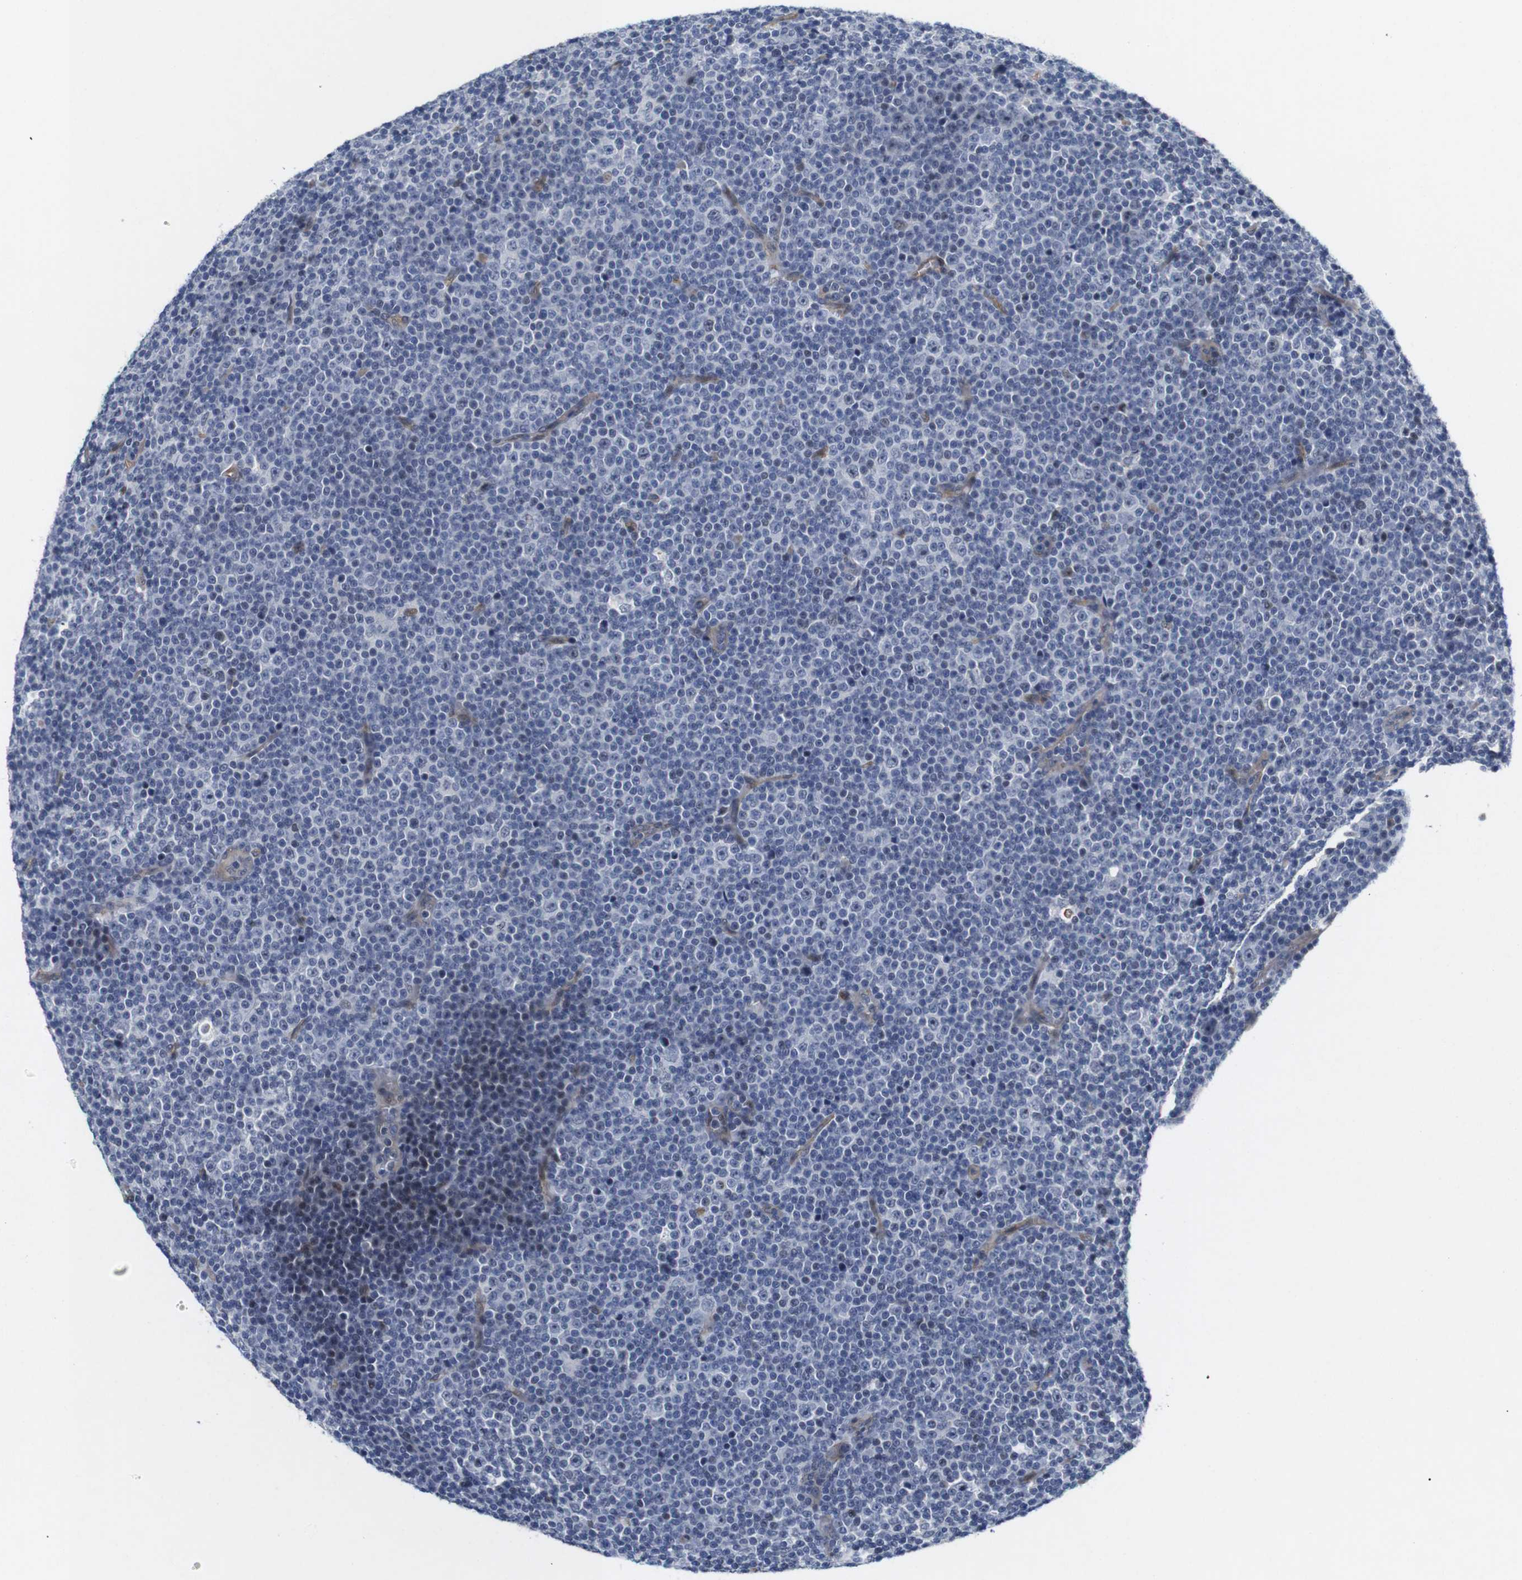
{"staining": {"intensity": "moderate", "quantity": "<25%", "location": "nuclear"}, "tissue": "lymphoma", "cell_type": "Tumor cells", "image_type": "cancer", "snomed": [{"axis": "morphology", "description": "Malignant lymphoma, non-Hodgkin's type, Low grade"}, {"axis": "topography", "description": "Lymph node"}], "caption": "Tumor cells demonstrate low levels of moderate nuclear positivity in about <25% of cells in human lymphoma.", "gene": "CYB561", "patient": {"sex": "female", "age": 67}}